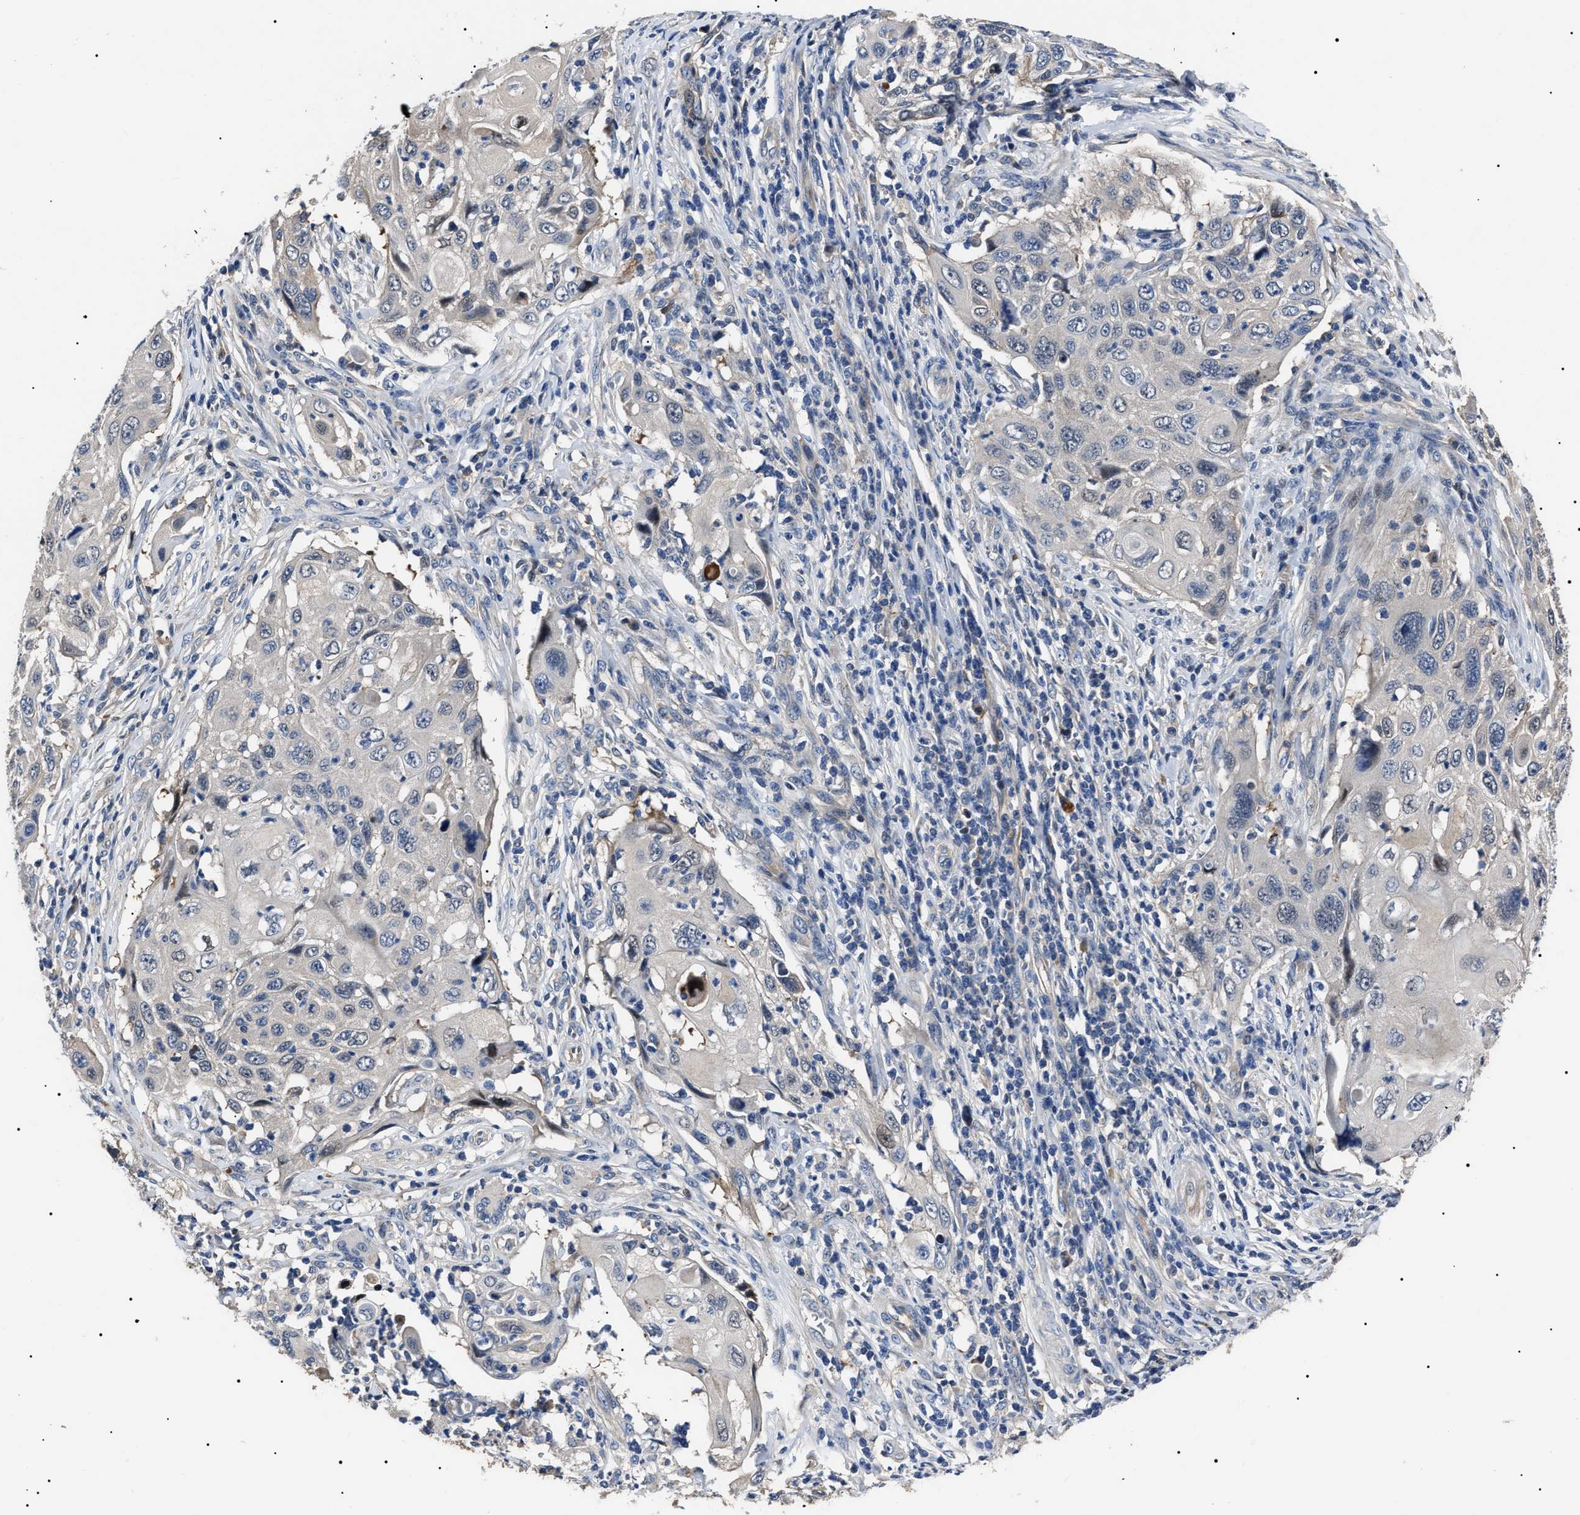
{"staining": {"intensity": "negative", "quantity": "none", "location": "none"}, "tissue": "cervical cancer", "cell_type": "Tumor cells", "image_type": "cancer", "snomed": [{"axis": "morphology", "description": "Squamous cell carcinoma, NOS"}, {"axis": "topography", "description": "Cervix"}], "caption": "Cervical cancer (squamous cell carcinoma) was stained to show a protein in brown. There is no significant expression in tumor cells.", "gene": "IFT81", "patient": {"sex": "female", "age": 70}}